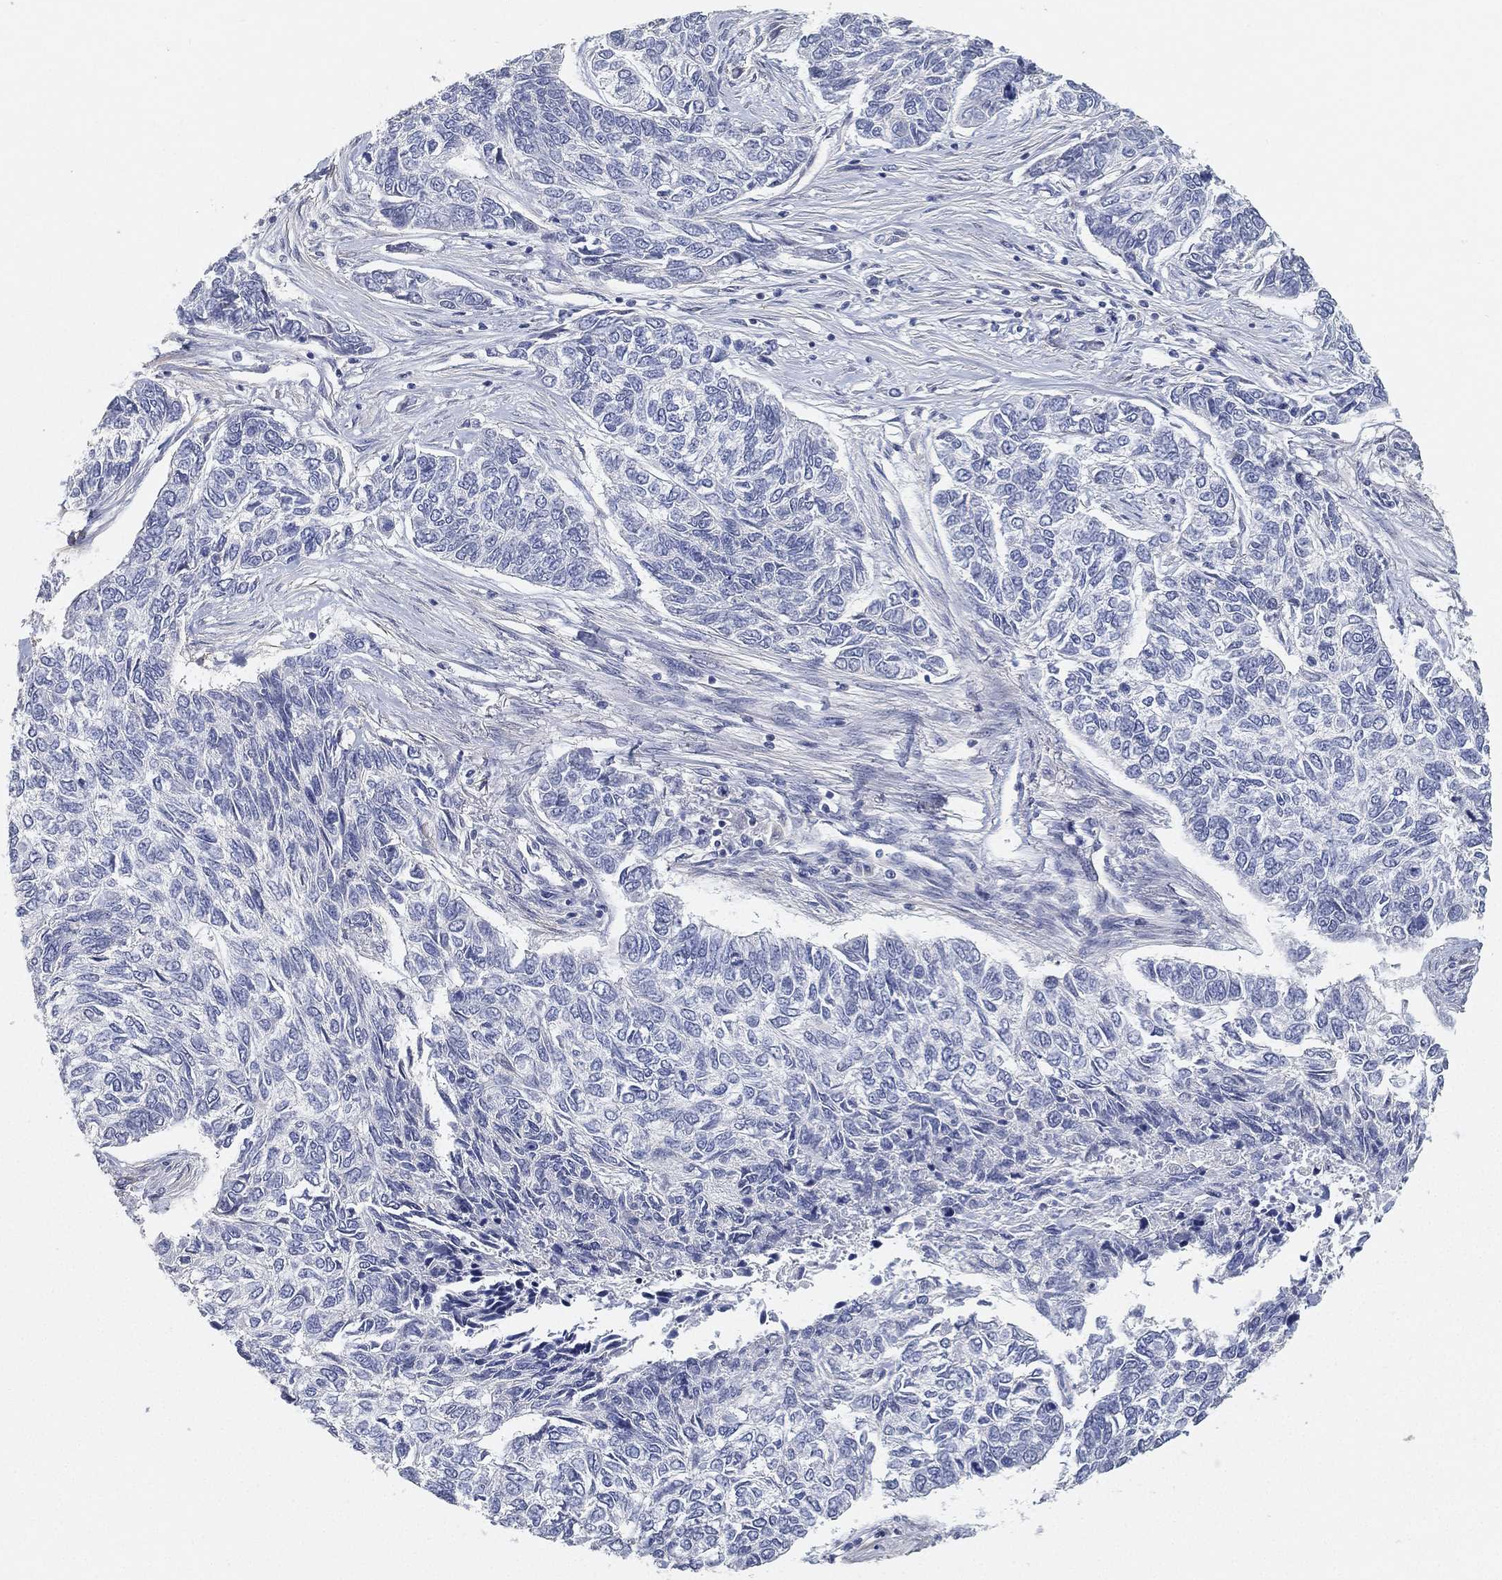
{"staining": {"intensity": "negative", "quantity": "none", "location": "none"}, "tissue": "skin cancer", "cell_type": "Tumor cells", "image_type": "cancer", "snomed": [{"axis": "morphology", "description": "Basal cell carcinoma"}, {"axis": "topography", "description": "Skin"}], "caption": "Tumor cells are negative for protein expression in human skin cancer.", "gene": "GPR61", "patient": {"sex": "female", "age": 65}}